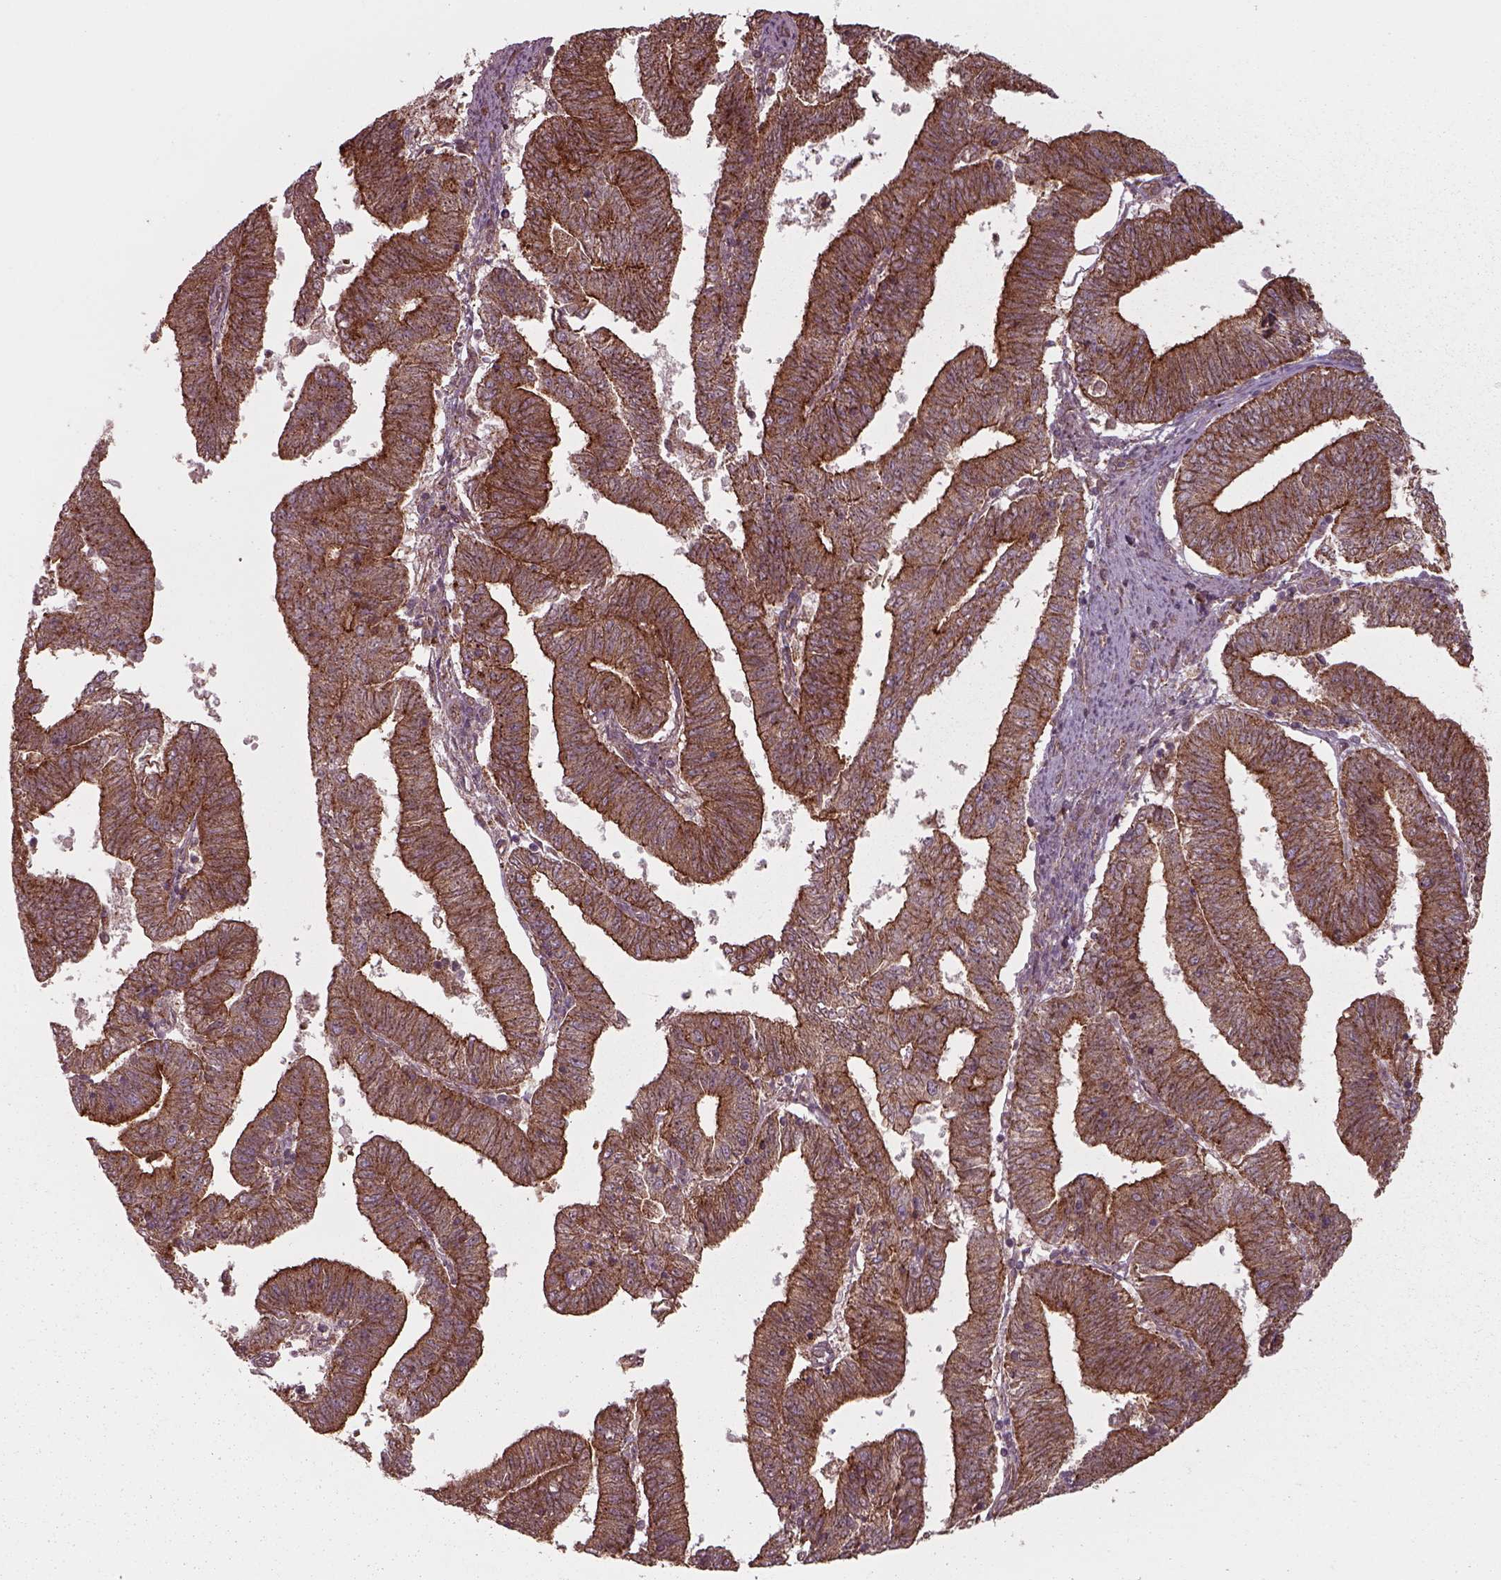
{"staining": {"intensity": "strong", "quantity": ">75%", "location": "cytoplasmic/membranous"}, "tissue": "endometrial cancer", "cell_type": "Tumor cells", "image_type": "cancer", "snomed": [{"axis": "morphology", "description": "Adenocarcinoma, NOS"}, {"axis": "topography", "description": "Endometrium"}], "caption": "Endometrial adenocarcinoma stained with a brown dye demonstrates strong cytoplasmic/membranous positive staining in approximately >75% of tumor cells.", "gene": "CHMP3", "patient": {"sex": "female", "age": 82}}